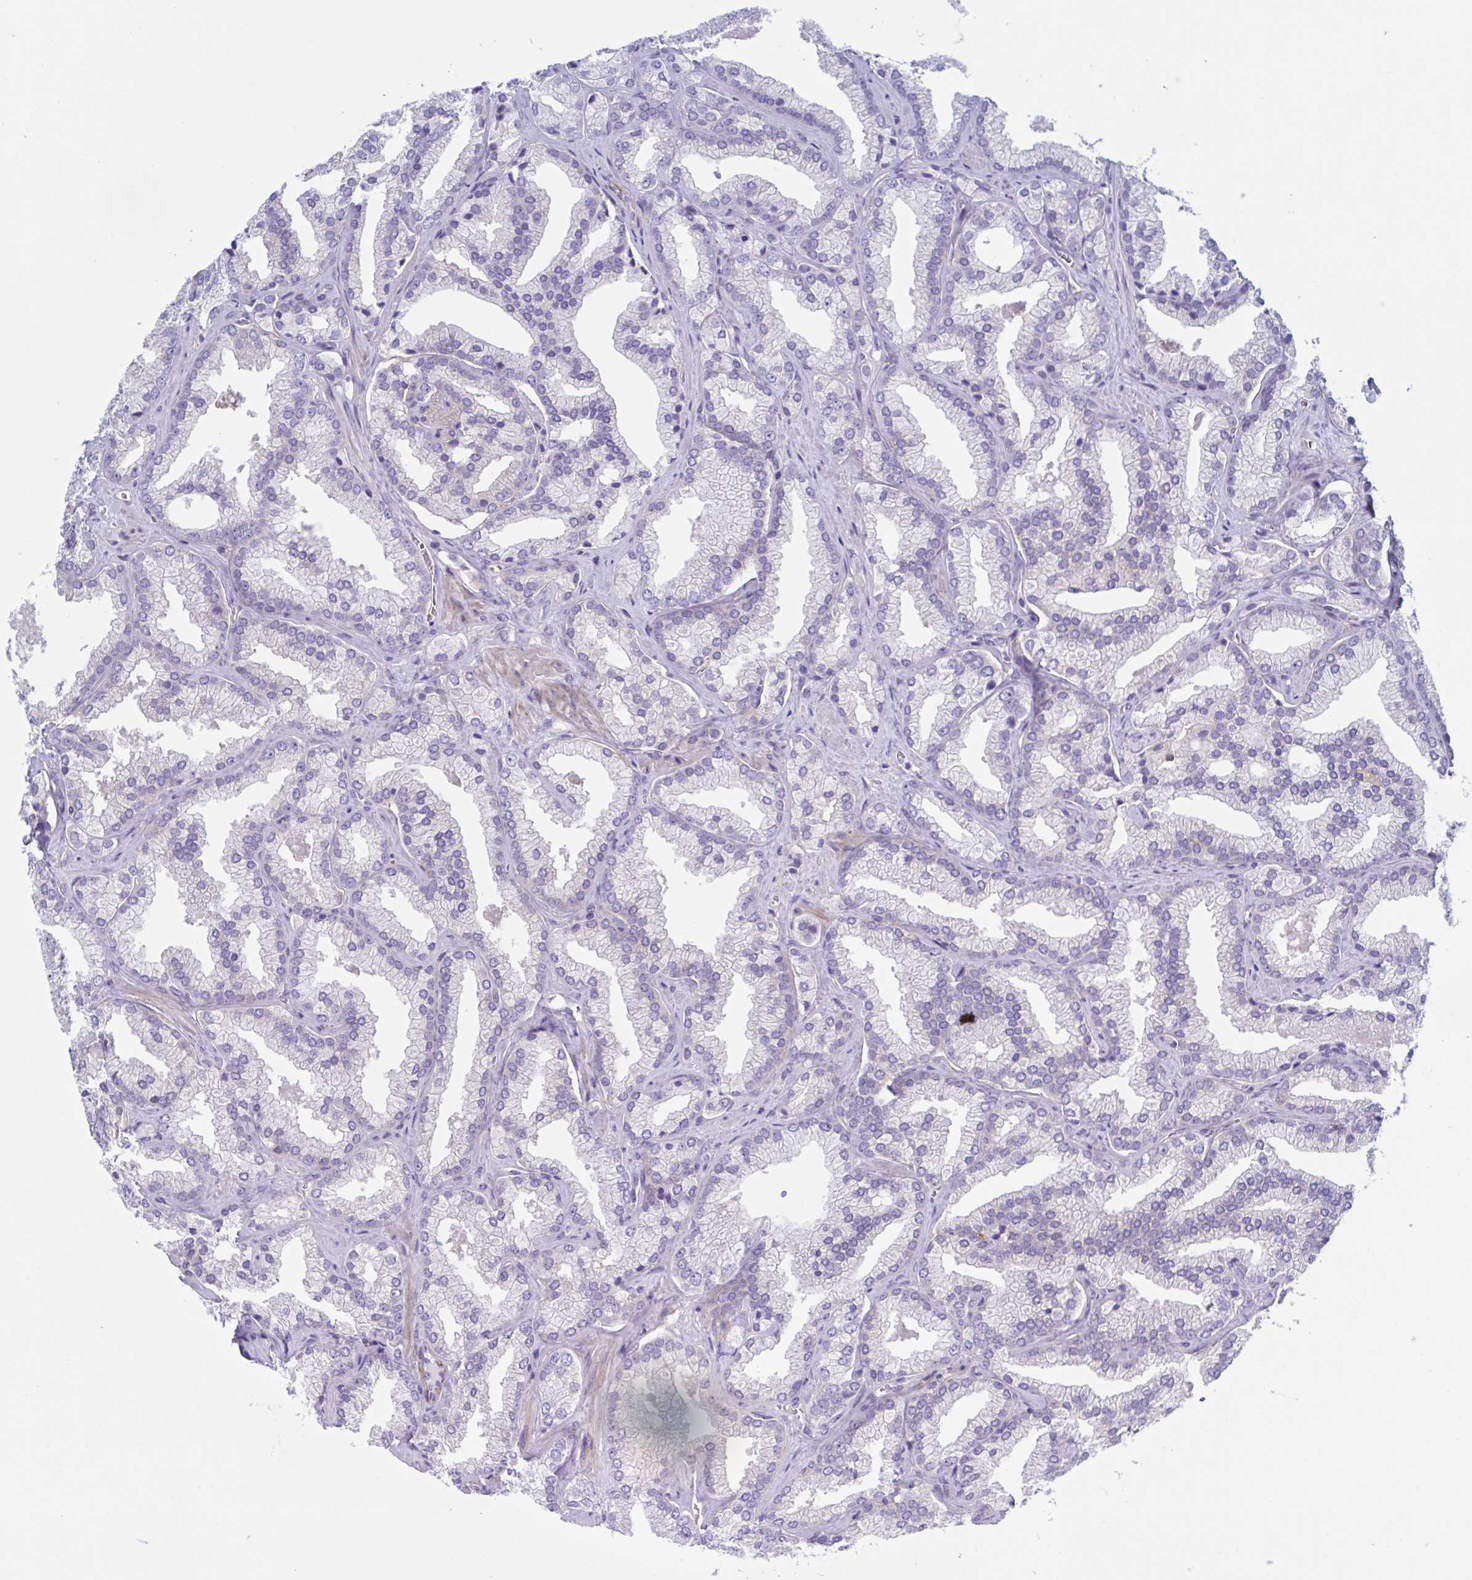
{"staining": {"intensity": "negative", "quantity": "none", "location": "none"}, "tissue": "prostate cancer", "cell_type": "Tumor cells", "image_type": "cancer", "snomed": [{"axis": "morphology", "description": "Adenocarcinoma, High grade"}, {"axis": "topography", "description": "Prostate"}], "caption": "An immunohistochemistry histopathology image of prostate cancer (adenocarcinoma (high-grade)) is shown. There is no staining in tumor cells of prostate cancer (adenocarcinoma (high-grade)).", "gene": "LPIN3", "patient": {"sex": "male", "age": 68}}